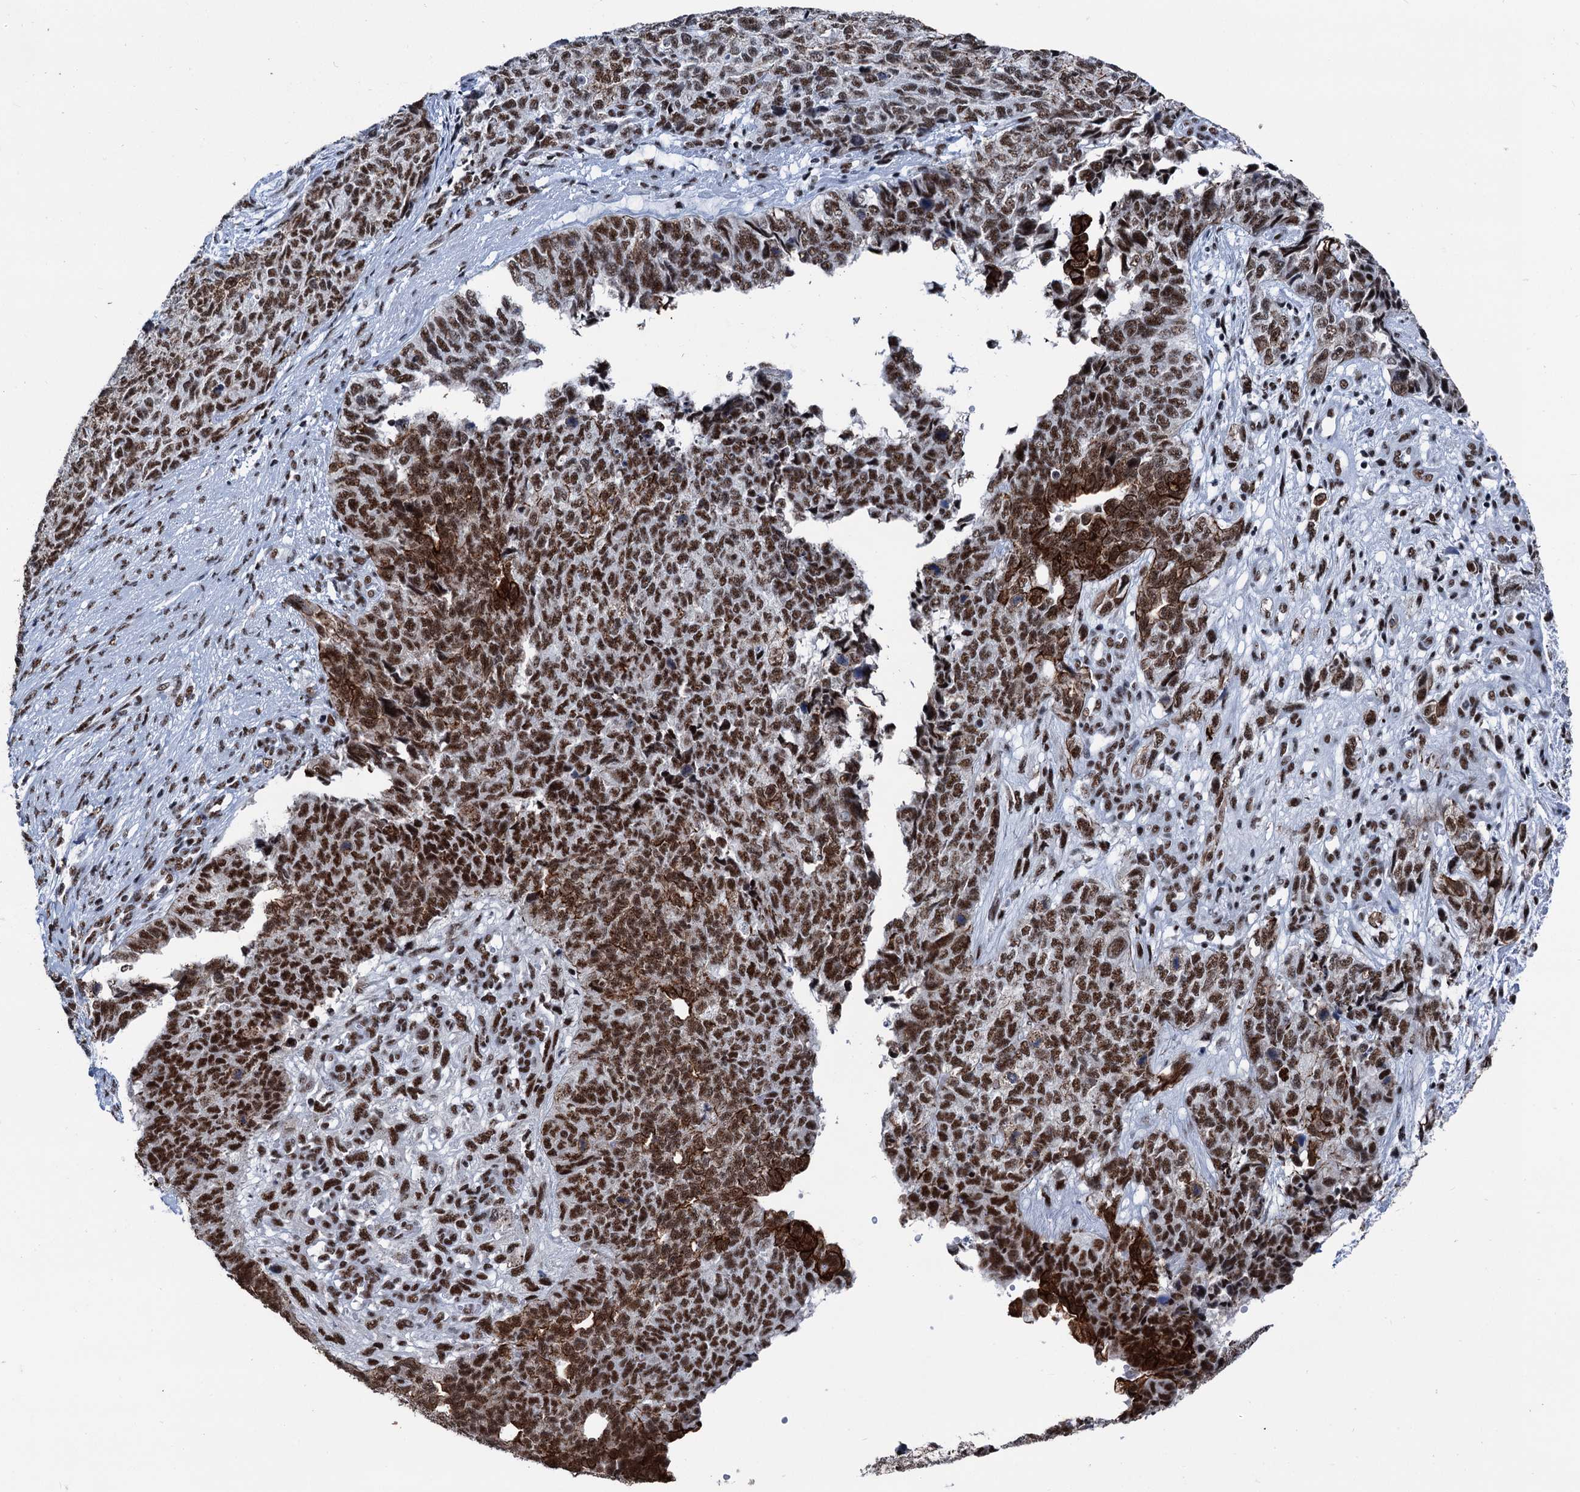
{"staining": {"intensity": "moderate", "quantity": ">75%", "location": "nuclear"}, "tissue": "cervical cancer", "cell_type": "Tumor cells", "image_type": "cancer", "snomed": [{"axis": "morphology", "description": "Squamous cell carcinoma, NOS"}, {"axis": "topography", "description": "Cervix"}], "caption": "Immunohistochemical staining of human cervical cancer (squamous cell carcinoma) demonstrates medium levels of moderate nuclear staining in approximately >75% of tumor cells.", "gene": "DDX23", "patient": {"sex": "female", "age": 63}}